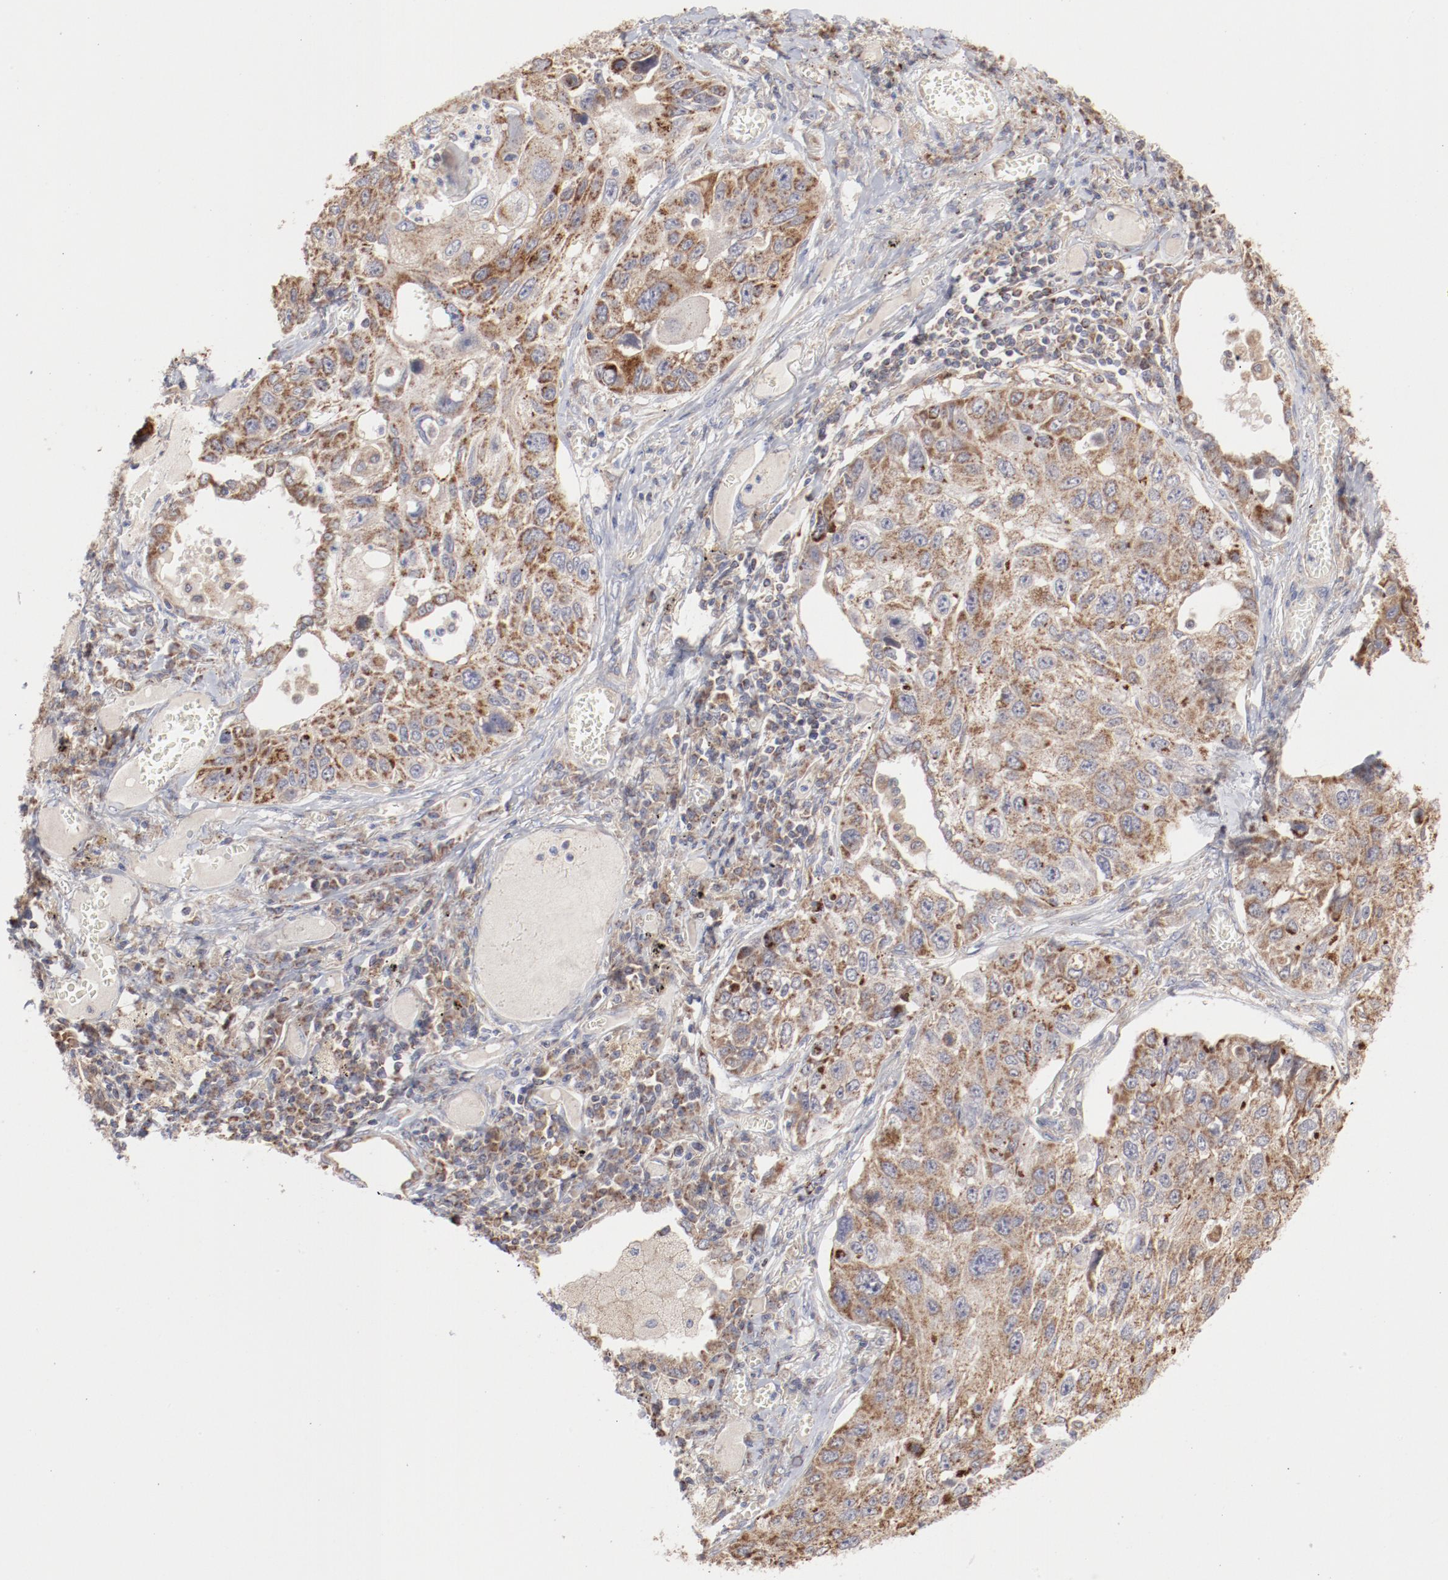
{"staining": {"intensity": "moderate", "quantity": ">75%", "location": "cytoplasmic/membranous"}, "tissue": "lung cancer", "cell_type": "Tumor cells", "image_type": "cancer", "snomed": [{"axis": "morphology", "description": "Squamous cell carcinoma, NOS"}, {"axis": "topography", "description": "Lung"}], "caption": "Tumor cells show medium levels of moderate cytoplasmic/membranous expression in about >75% of cells in human lung cancer (squamous cell carcinoma).", "gene": "PPFIBP2", "patient": {"sex": "male", "age": 71}}